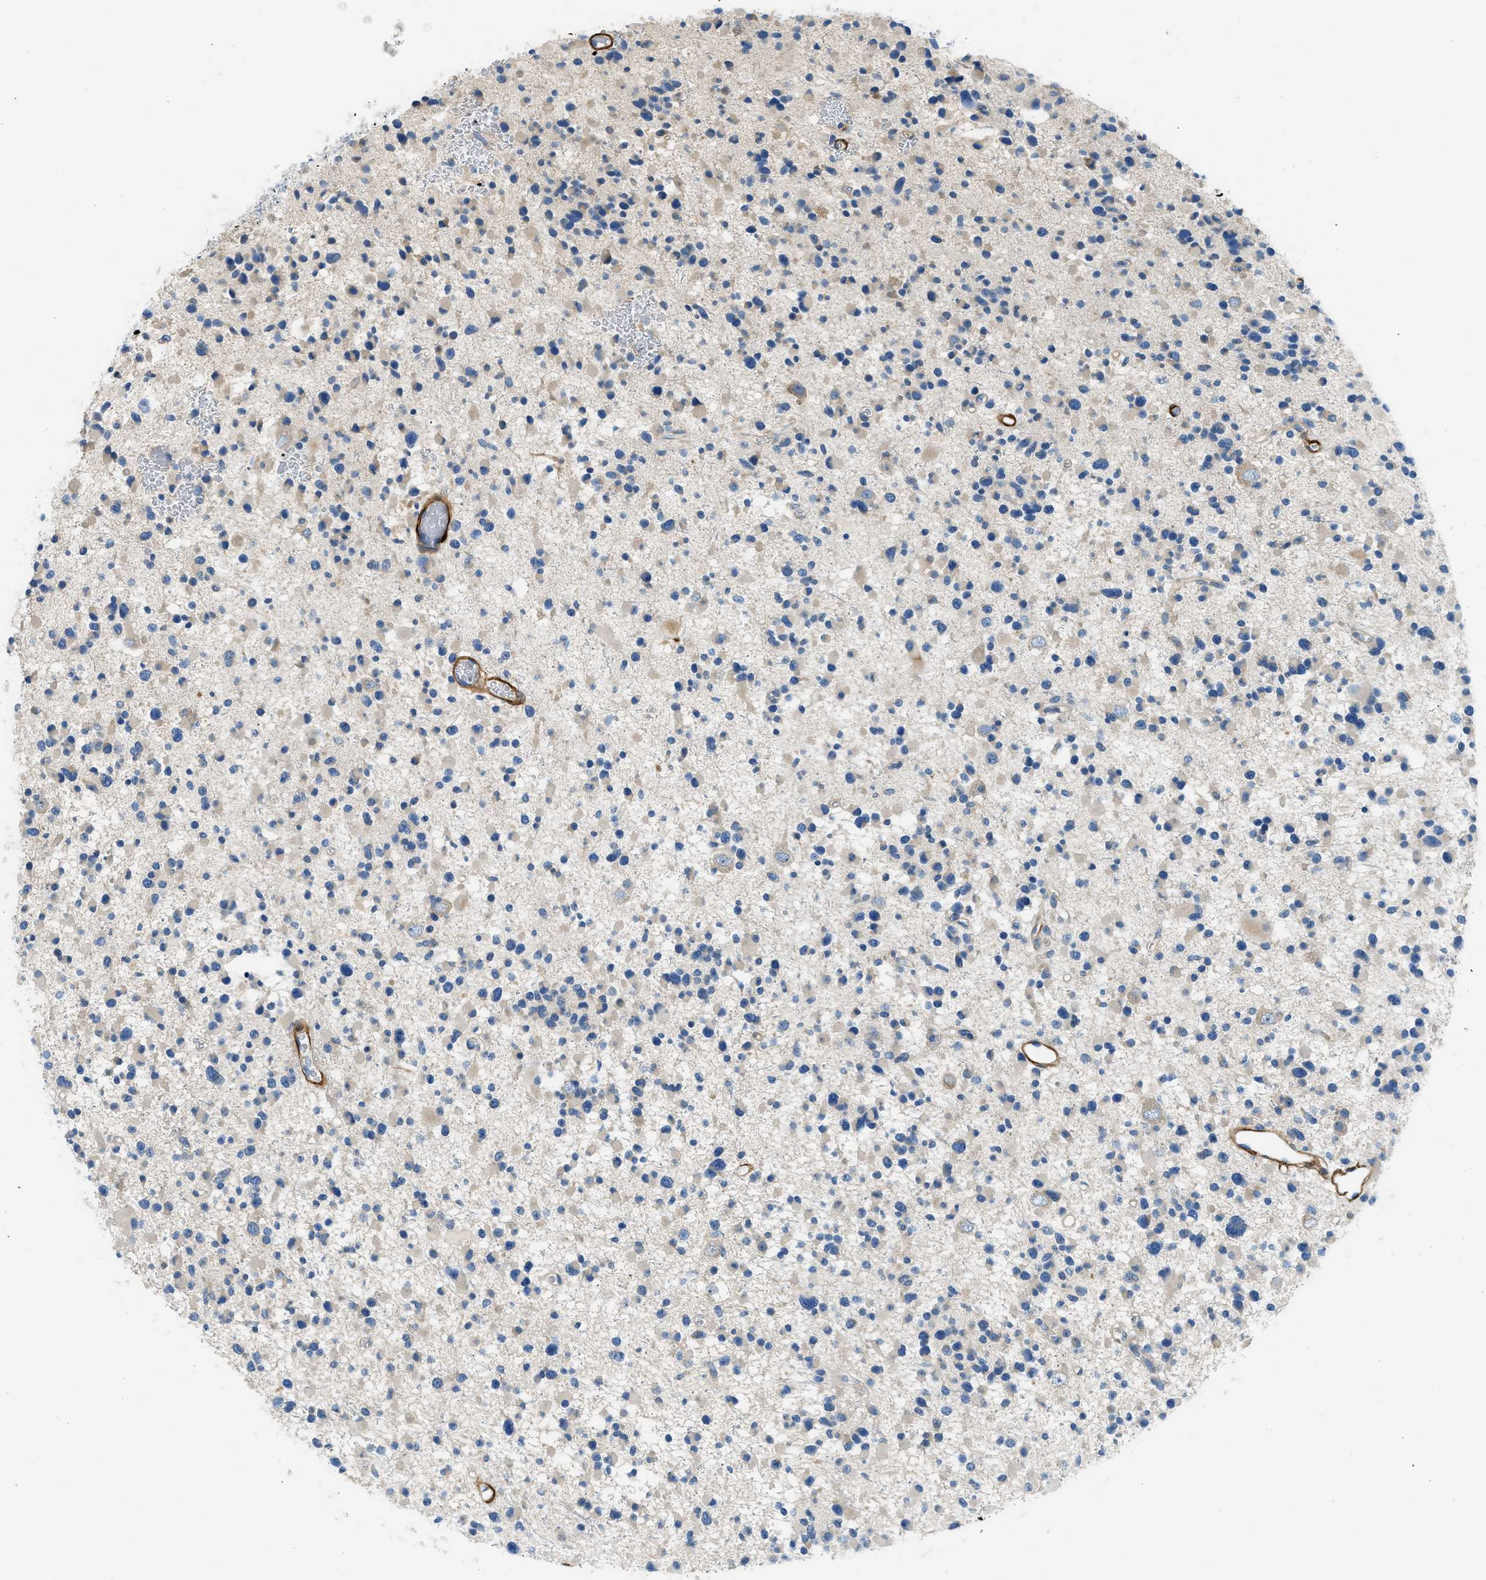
{"staining": {"intensity": "negative", "quantity": "none", "location": "none"}, "tissue": "glioma", "cell_type": "Tumor cells", "image_type": "cancer", "snomed": [{"axis": "morphology", "description": "Glioma, malignant, Low grade"}, {"axis": "topography", "description": "Brain"}], "caption": "Immunohistochemical staining of human glioma displays no significant positivity in tumor cells.", "gene": "COL15A1", "patient": {"sex": "female", "age": 22}}